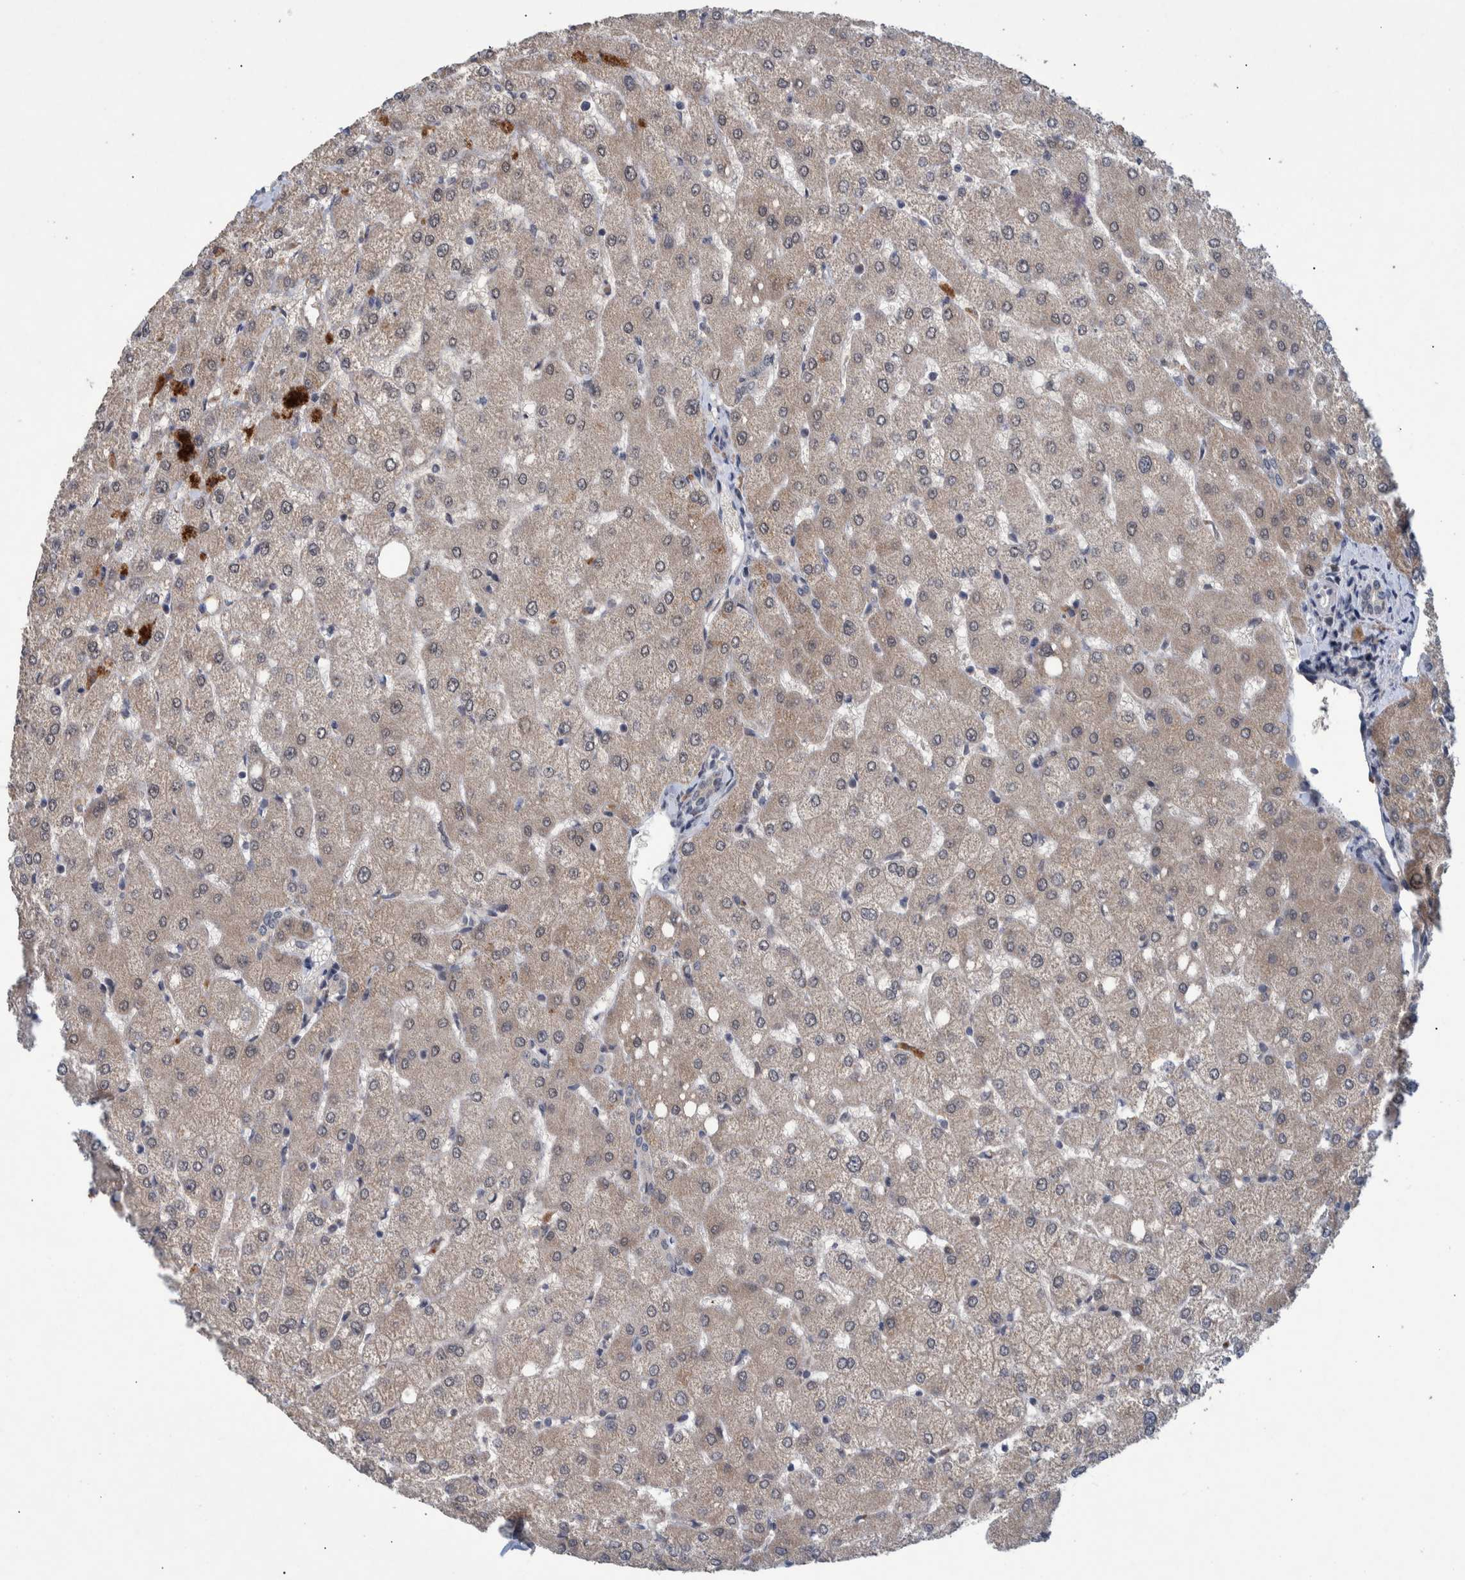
{"staining": {"intensity": "negative", "quantity": "none", "location": "none"}, "tissue": "liver", "cell_type": "Cholangiocytes", "image_type": "normal", "snomed": [{"axis": "morphology", "description": "Normal tissue, NOS"}, {"axis": "topography", "description": "Liver"}], "caption": "The image displays no staining of cholangiocytes in benign liver.", "gene": "ESRP1", "patient": {"sex": "female", "age": 54}}